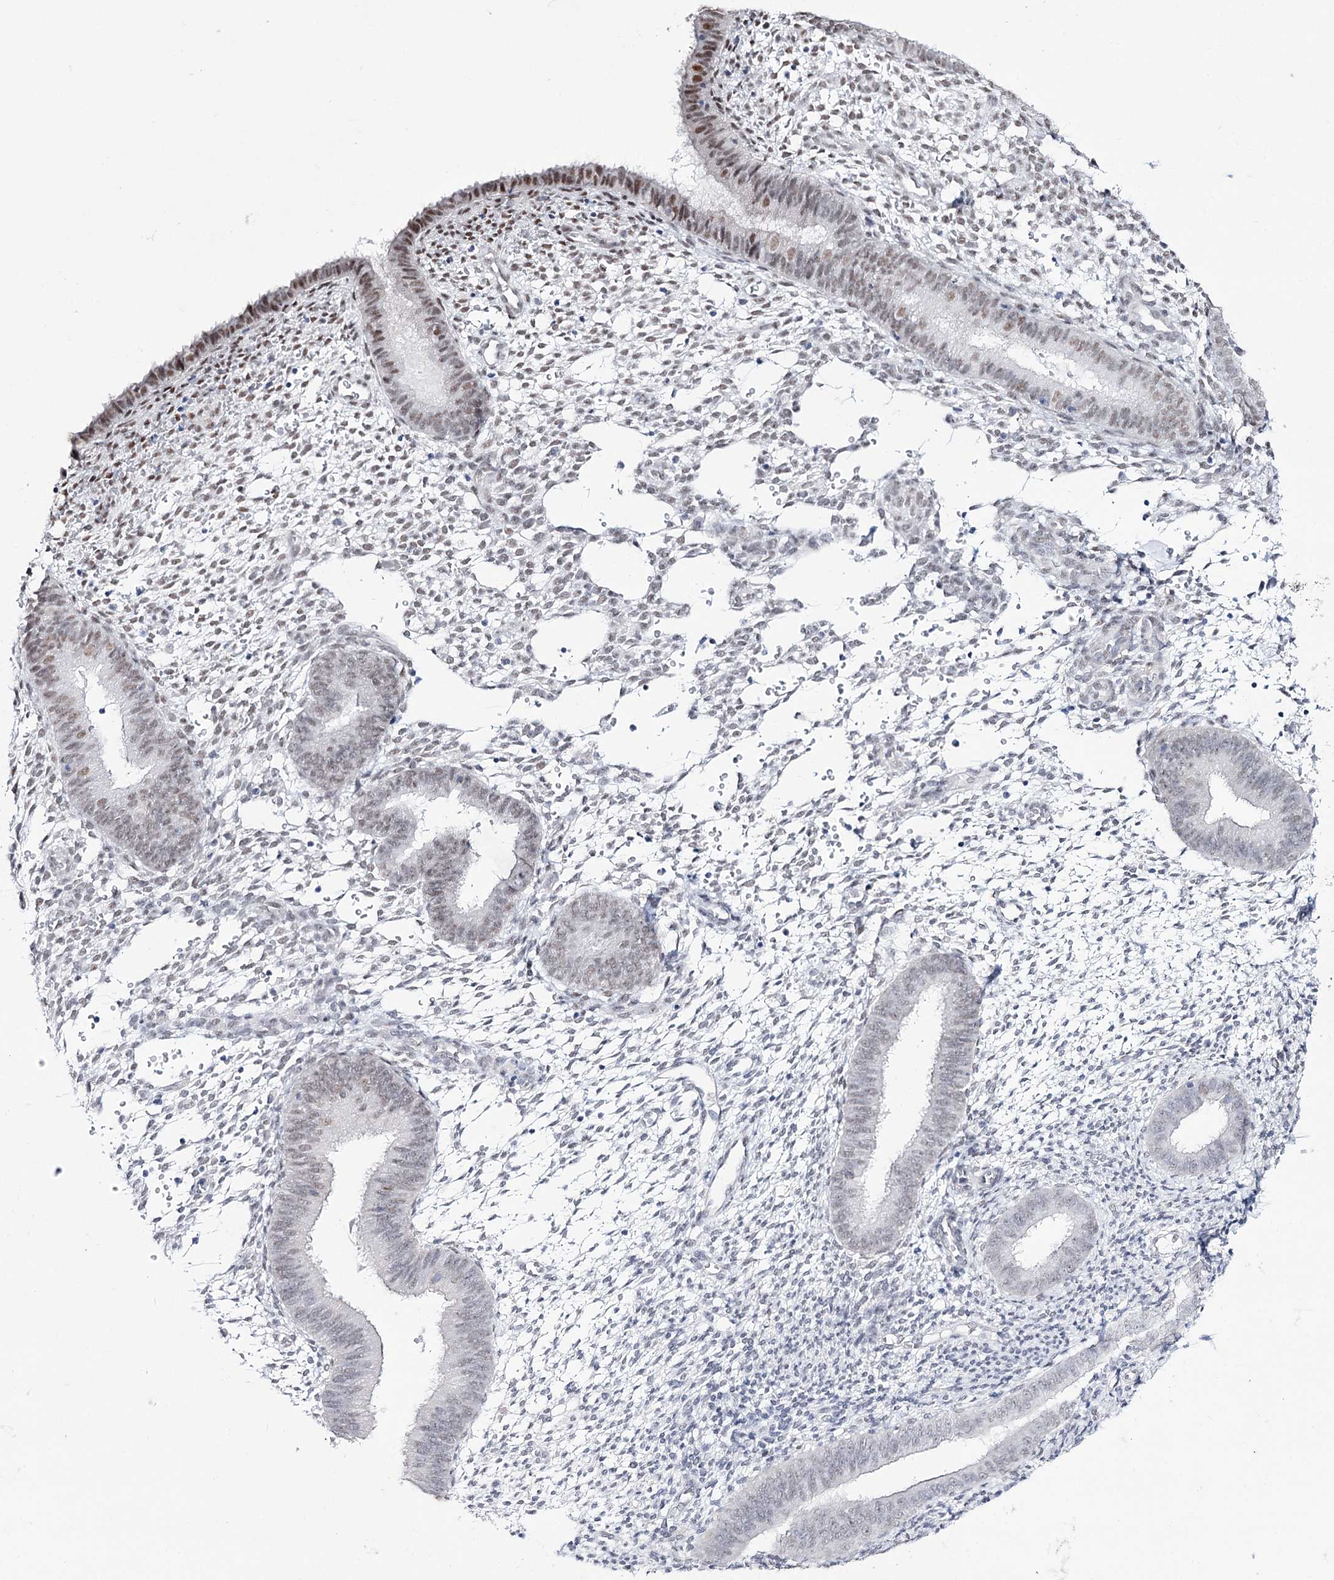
{"staining": {"intensity": "weak", "quantity": "<25%", "location": "nuclear"}, "tissue": "endometrium", "cell_type": "Cells in endometrial stroma", "image_type": "normal", "snomed": [{"axis": "morphology", "description": "Normal tissue, NOS"}, {"axis": "topography", "description": "Uterus"}, {"axis": "topography", "description": "Endometrium"}], "caption": "This is an IHC image of normal human endometrium. There is no expression in cells in endometrial stroma.", "gene": "RBM15B", "patient": {"sex": "female", "age": 48}}